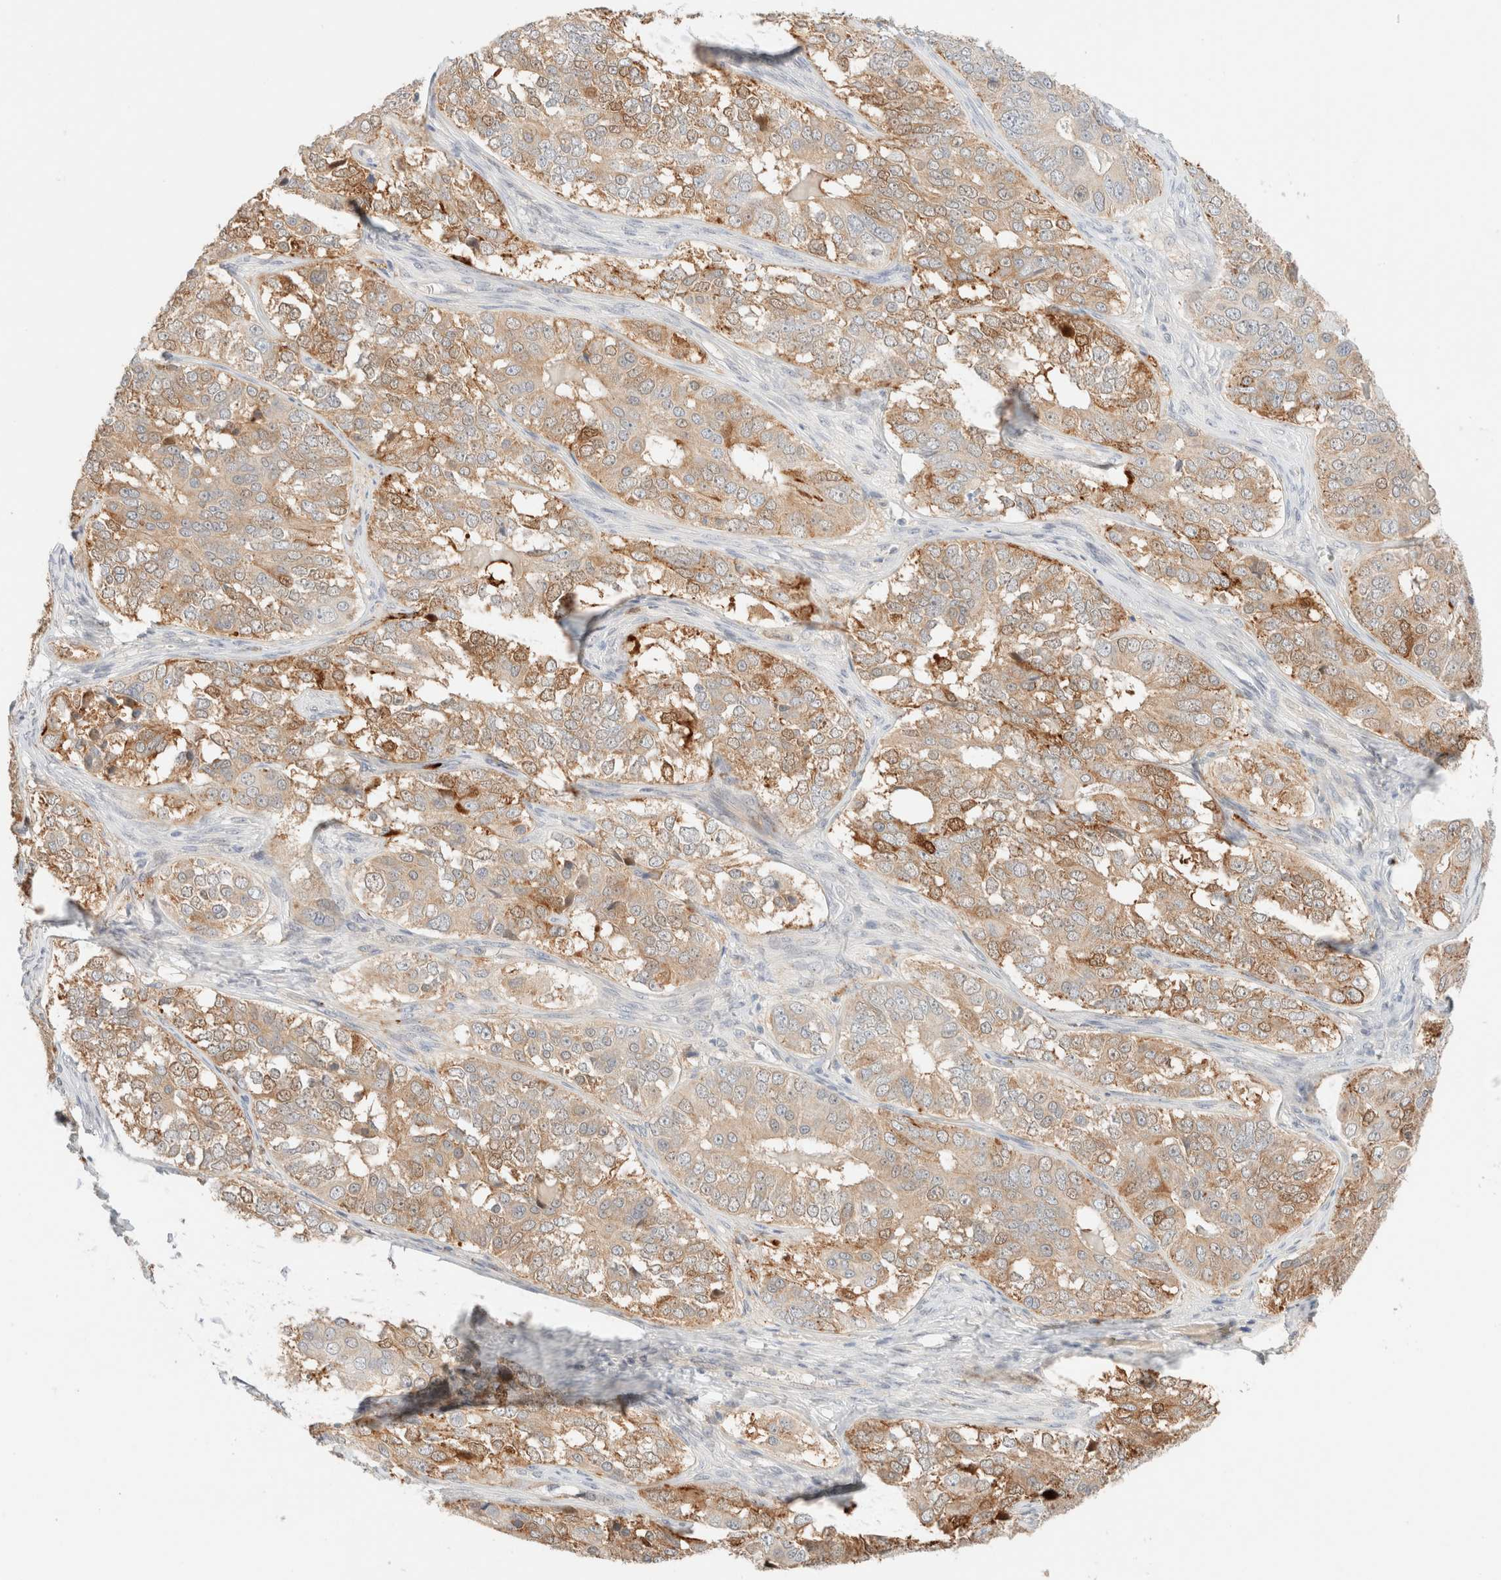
{"staining": {"intensity": "moderate", "quantity": "25%-75%", "location": "cytoplasmic/membranous"}, "tissue": "ovarian cancer", "cell_type": "Tumor cells", "image_type": "cancer", "snomed": [{"axis": "morphology", "description": "Carcinoma, endometroid"}, {"axis": "topography", "description": "Ovary"}], "caption": "Immunohistochemistry (IHC) micrograph of ovarian endometroid carcinoma stained for a protein (brown), which displays medium levels of moderate cytoplasmic/membranous expression in about 25%-75% of tumor cells.", "gene": "SGSM2", "patient": {"sex": "female", "age": 51}}